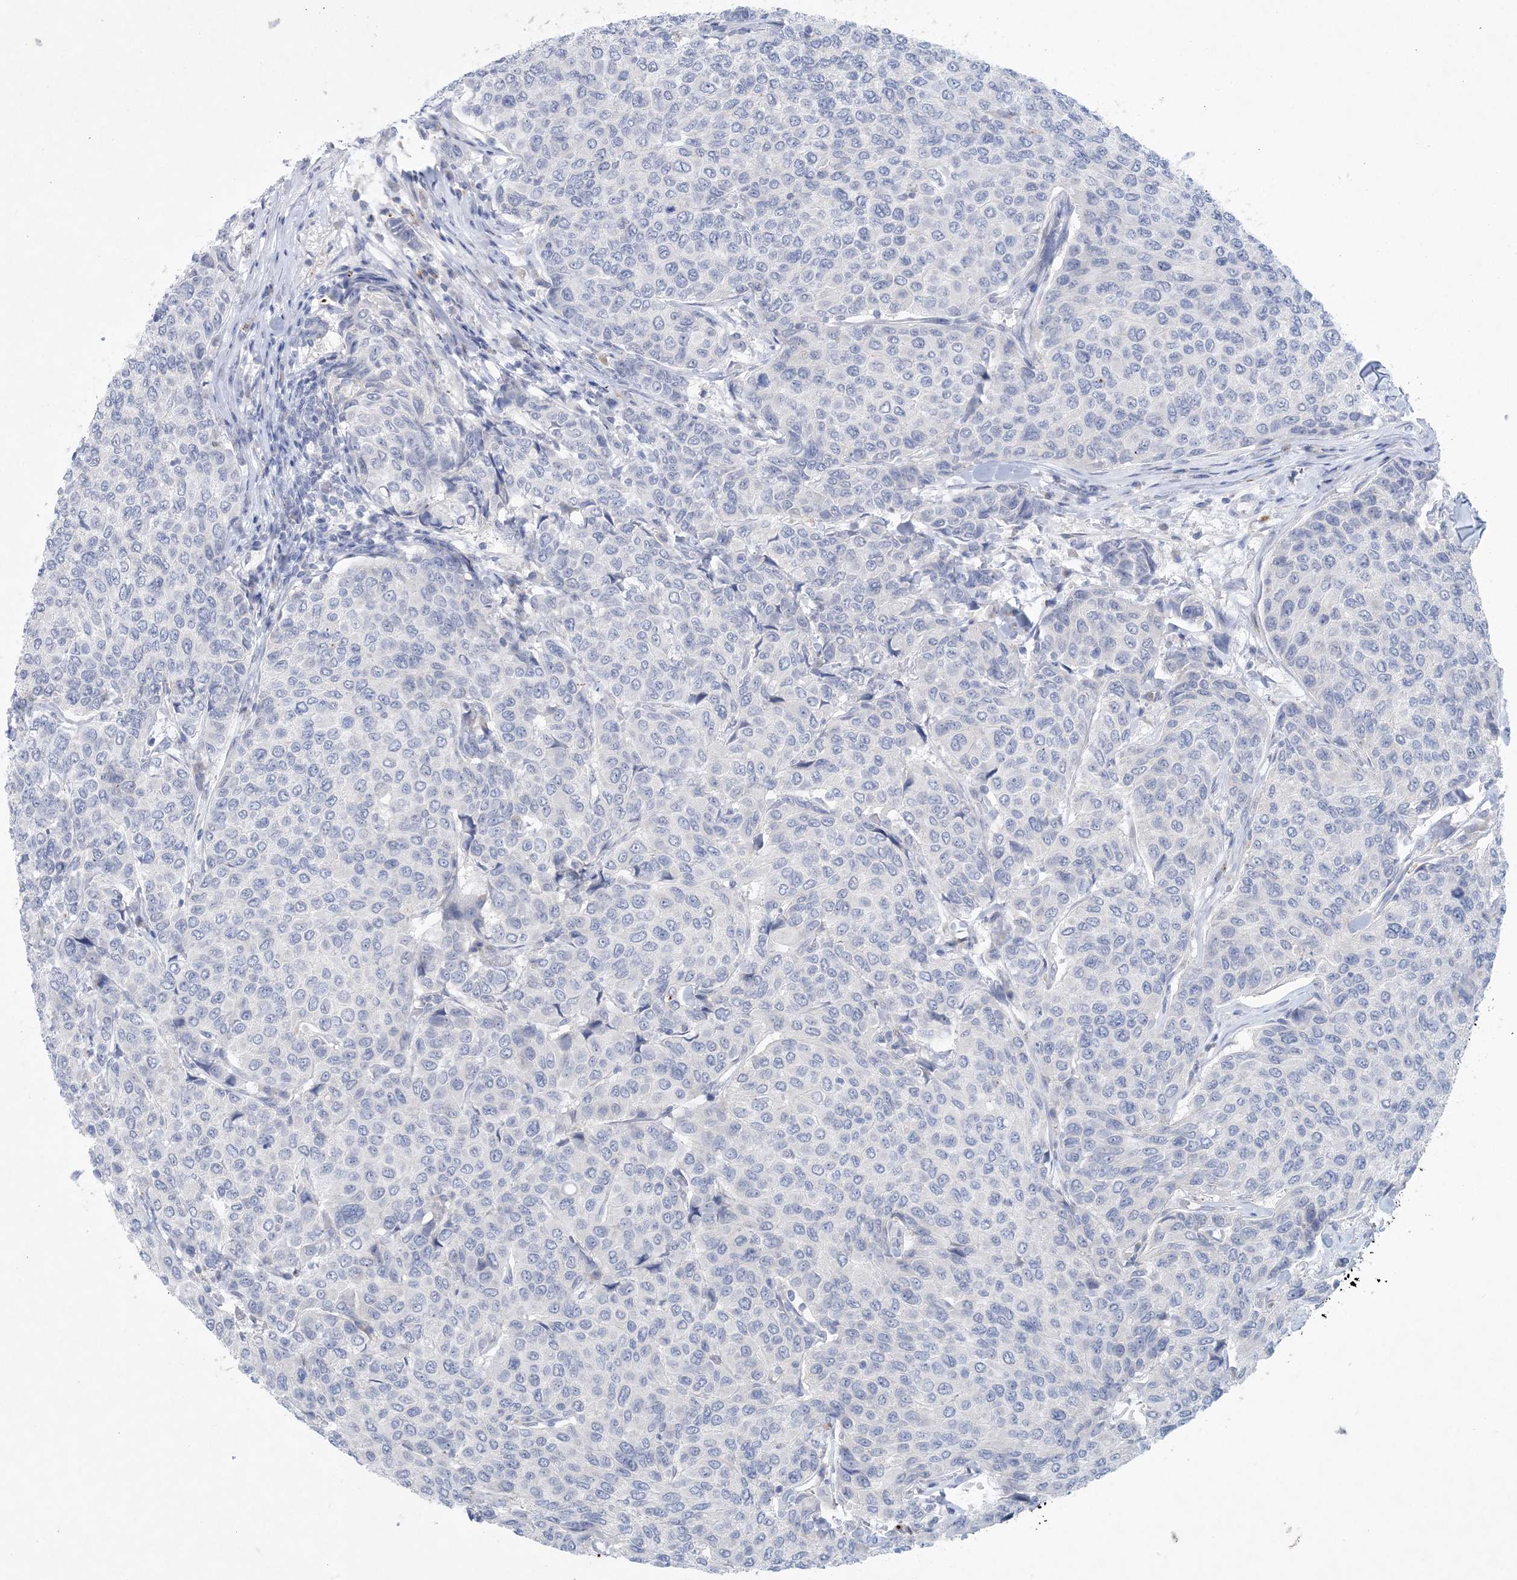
{"staining": {"intensity": "negative", "quantity": "none", "location": "none"}, "tissue": "breast cancer", "cell_type": "Tumor cells", "image_type": "cancer", "snomed": [{"axis": "morphology", "description": "Duct carcinoma"}, {"axis": "topography", "description": "Breast"}], "caption": "High magnification brightfield microscopy of breast invasive ductal carcinoma stained with DAB (3,3'-diaminobenzidine) (brown) and counterstained with hematoxylin (blue): tumor cells show no significant positivity.", "gene": "GABRG1", "patient": {"sex": "female", "age": 55}}